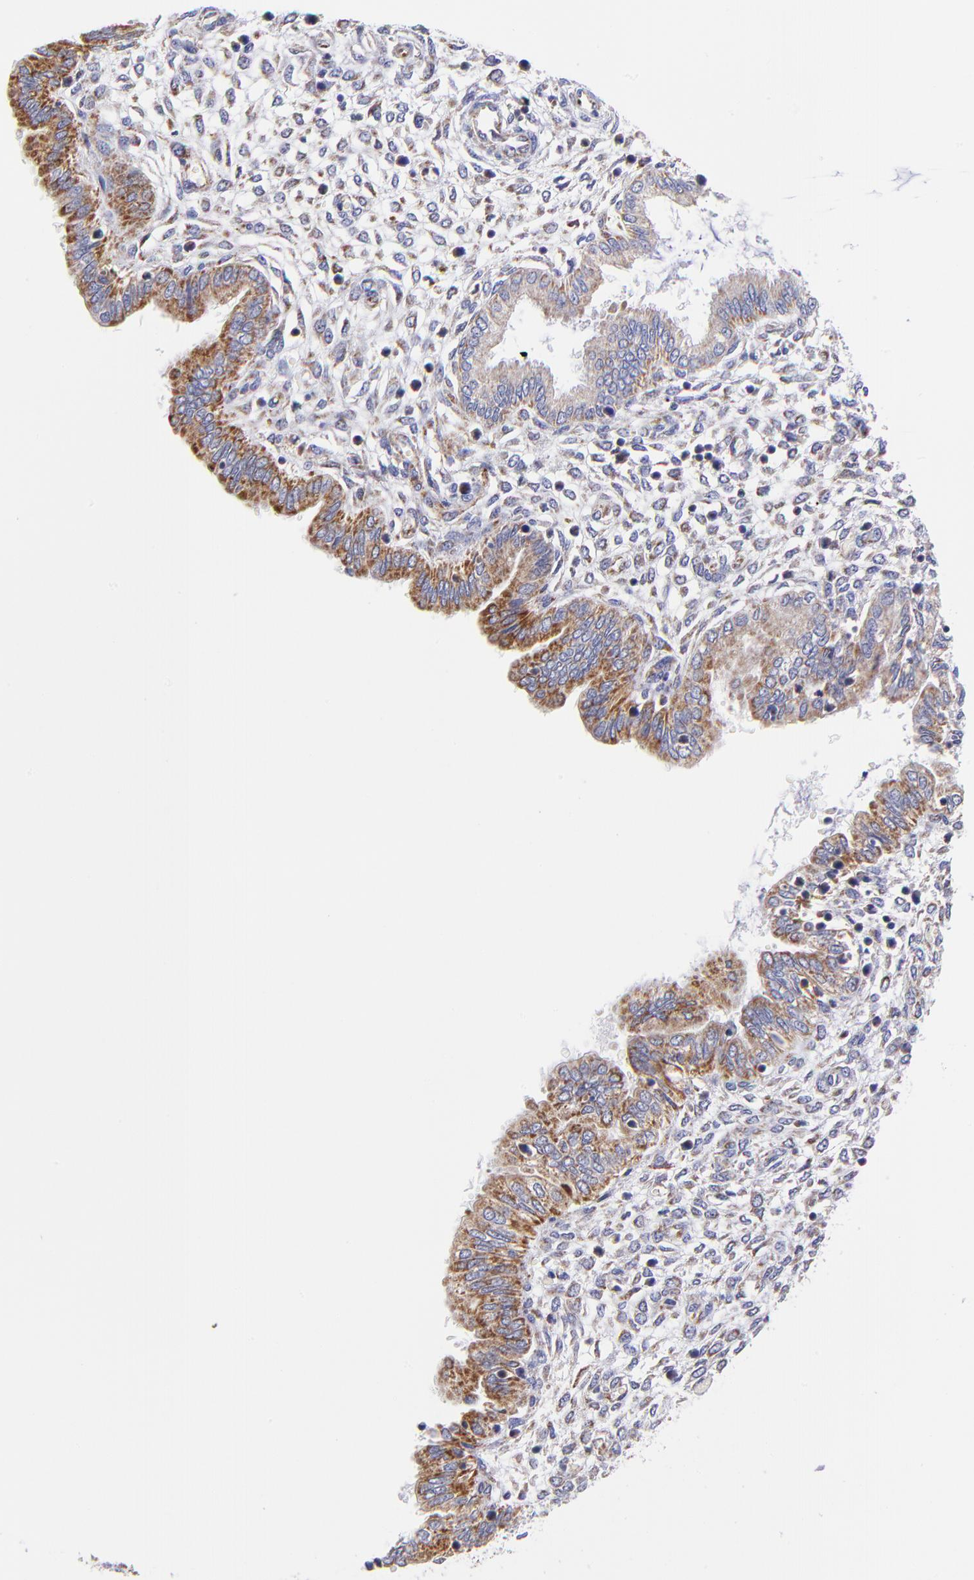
{"staining": {"intensity": "negative", "quantity": "none", "location": "none"}, "tissue": "endometrium", "cell_type": "Cells in endometrial stroma", "image_type": "normal", "snomed": [{"axis": "morphology", "description": "Normal tissue, NOS"}, {"axis": "topography", "description": "Endometrium"}], "caption": "This is an immunohistochemistry (IHC) micrograph of unremarkable endometrium. There is no positivity in cells in endometrial stroma.", "gene": "NDUFB7", "patient": {"sex": "female", "age": 33}}